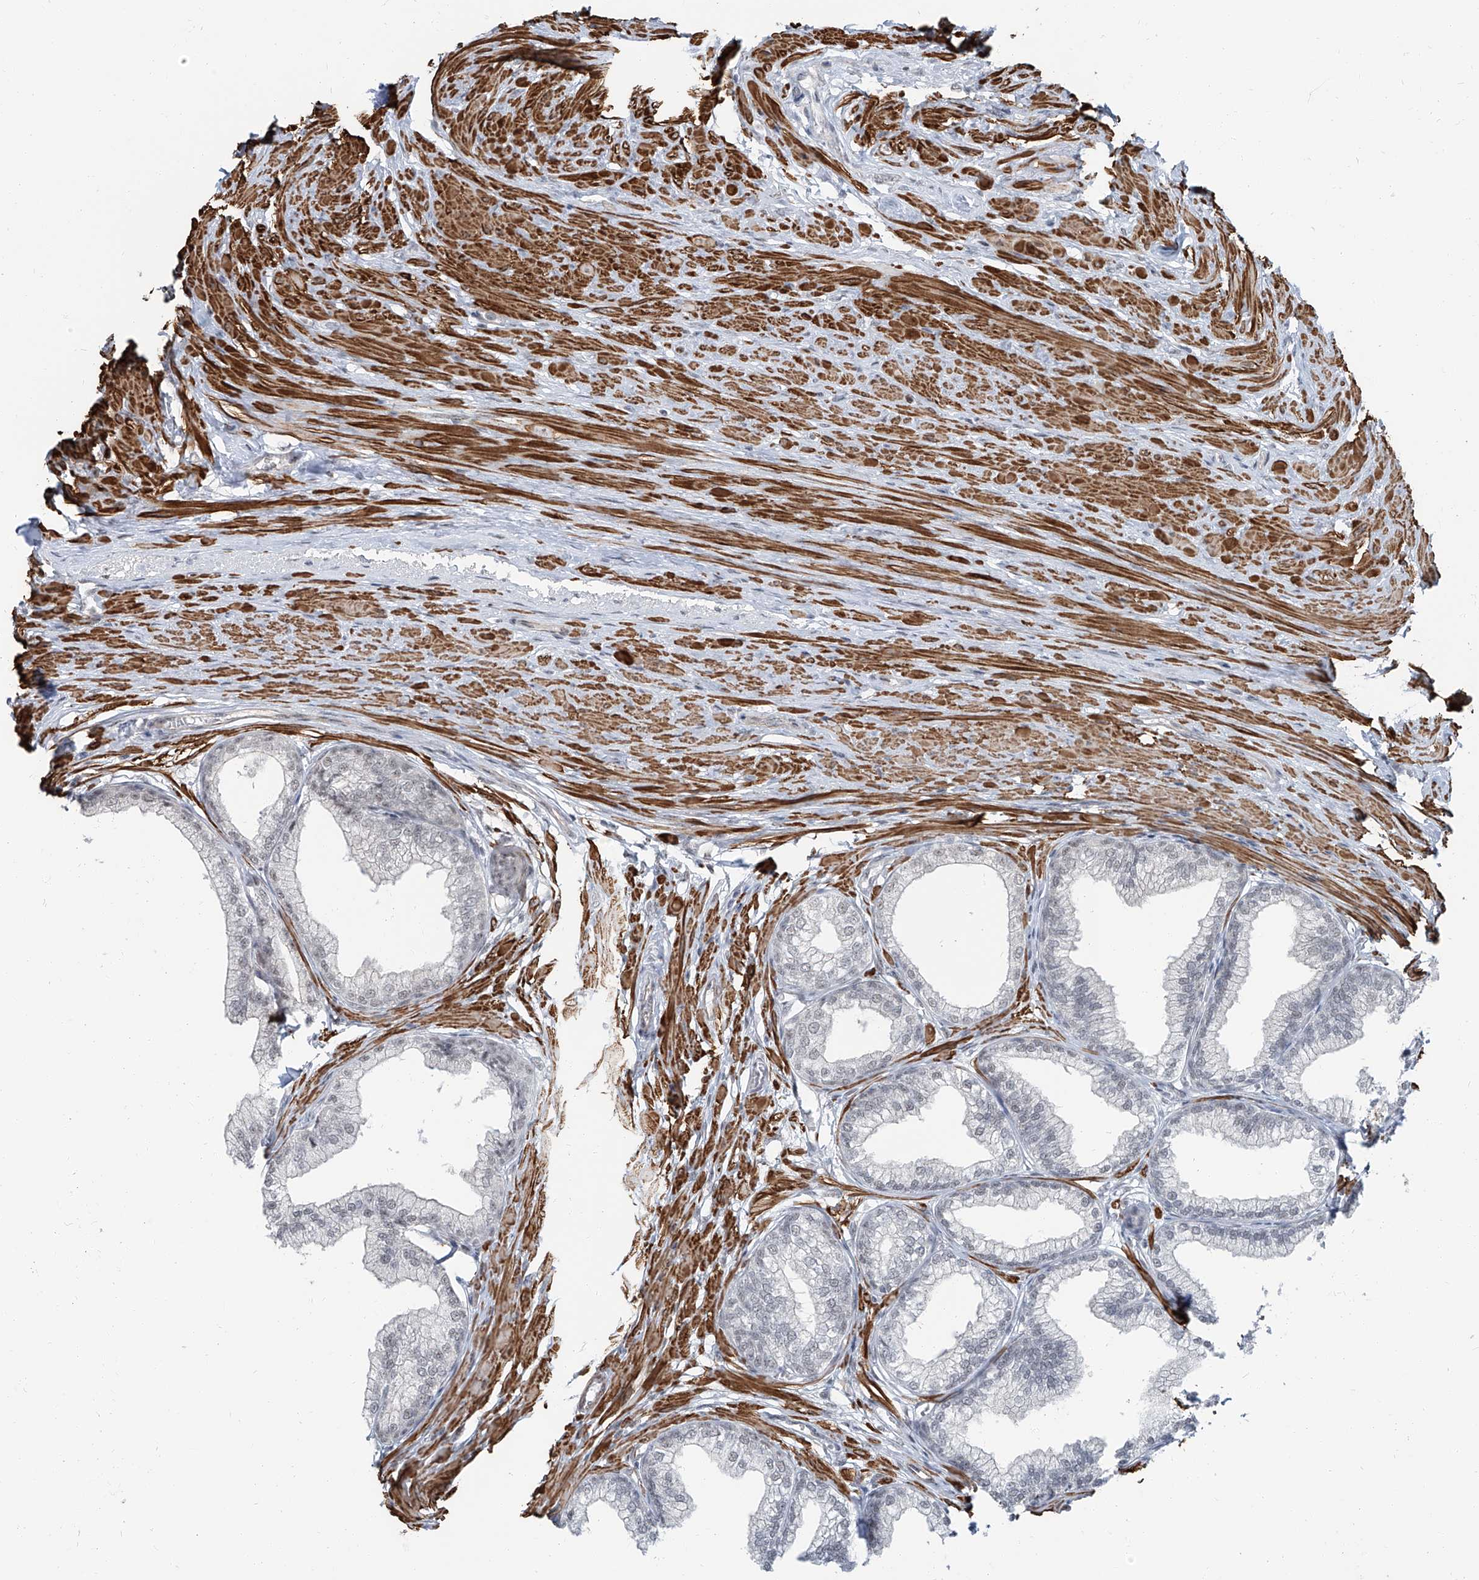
{"staining": {"intensity": "weak", "quantity": "<25%", "location": "cytoplasmic/membranous"}, "tissue": "prostate", "cell_type": "Glandular cells", "image_type": "normal", "snomed": [{"axis": "morphology", "description": "Normal tissue, NOS"}, {"axis": "morphology", "description": "Urothelial carcinoma, Low grade"}, {"axis": "topography", "description": "Urinary bladder"}, {"axis": "topography", "description": "Prostate"}], "caption": "There is no significant positivity in glandular cells of prostate. (DAB immunohistochemistry, high magnification).", "gene": "TXLNB", "patient": {"sex": "male", "age": 60}}